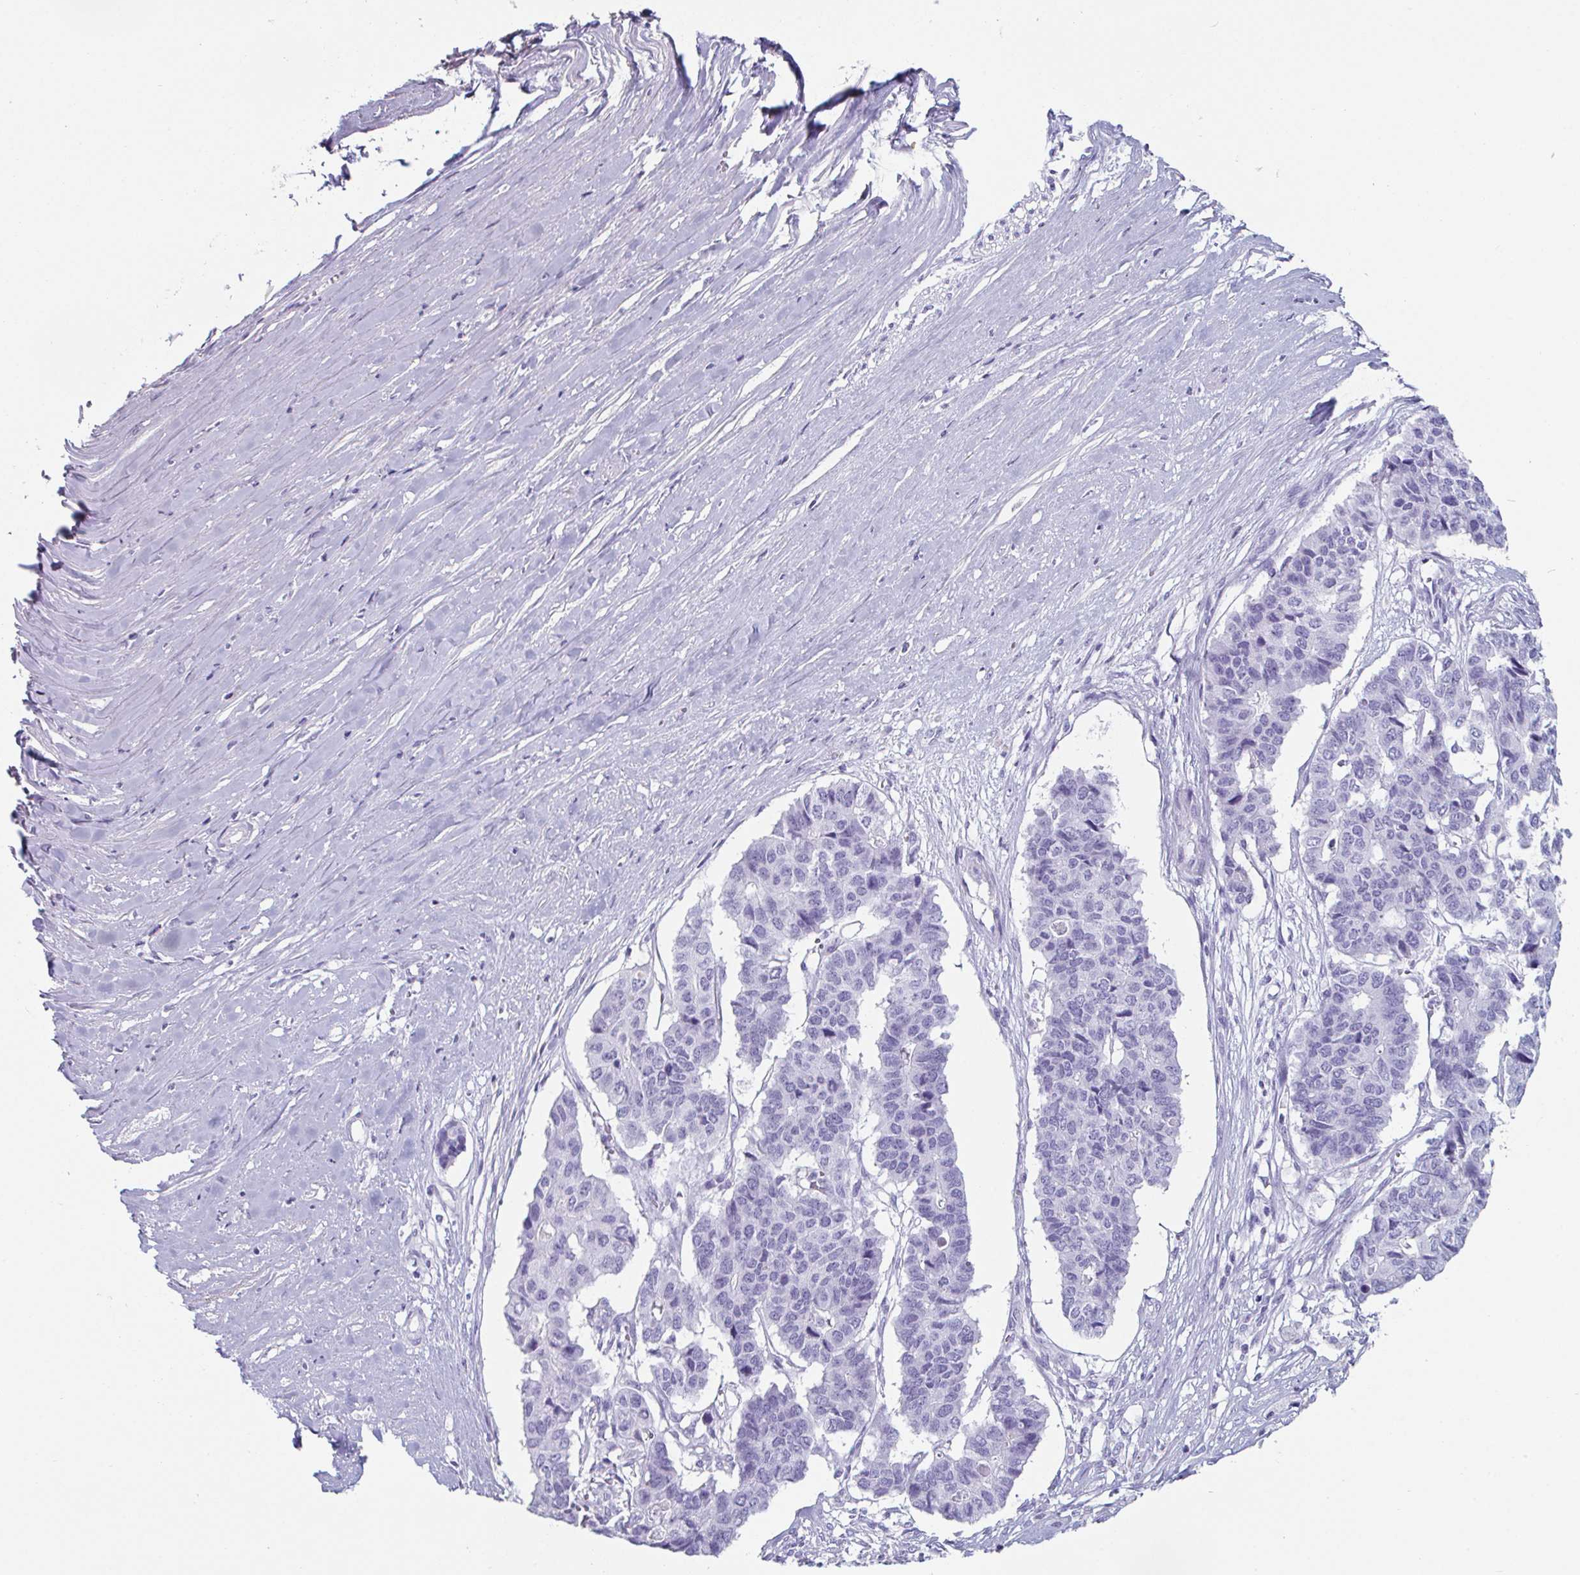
{"staining": {"intensity": "negative", "quantity": "none", "location": "none"}, "tissue": "pancreatic cancer", "cell_type": "Tumor cells", "image_type": "cancer", "snomed": [{"axis": "morphology", "description": "Adenocarcinoma, NOS"}, {"axis": "topography", "description": "Pancreas"}], "caption": "Tumor cells show no significant expression in adenocarcinoma (pancreatic).", "gene": "CREG2", "patient": {"sex": "male", "age": 50}}